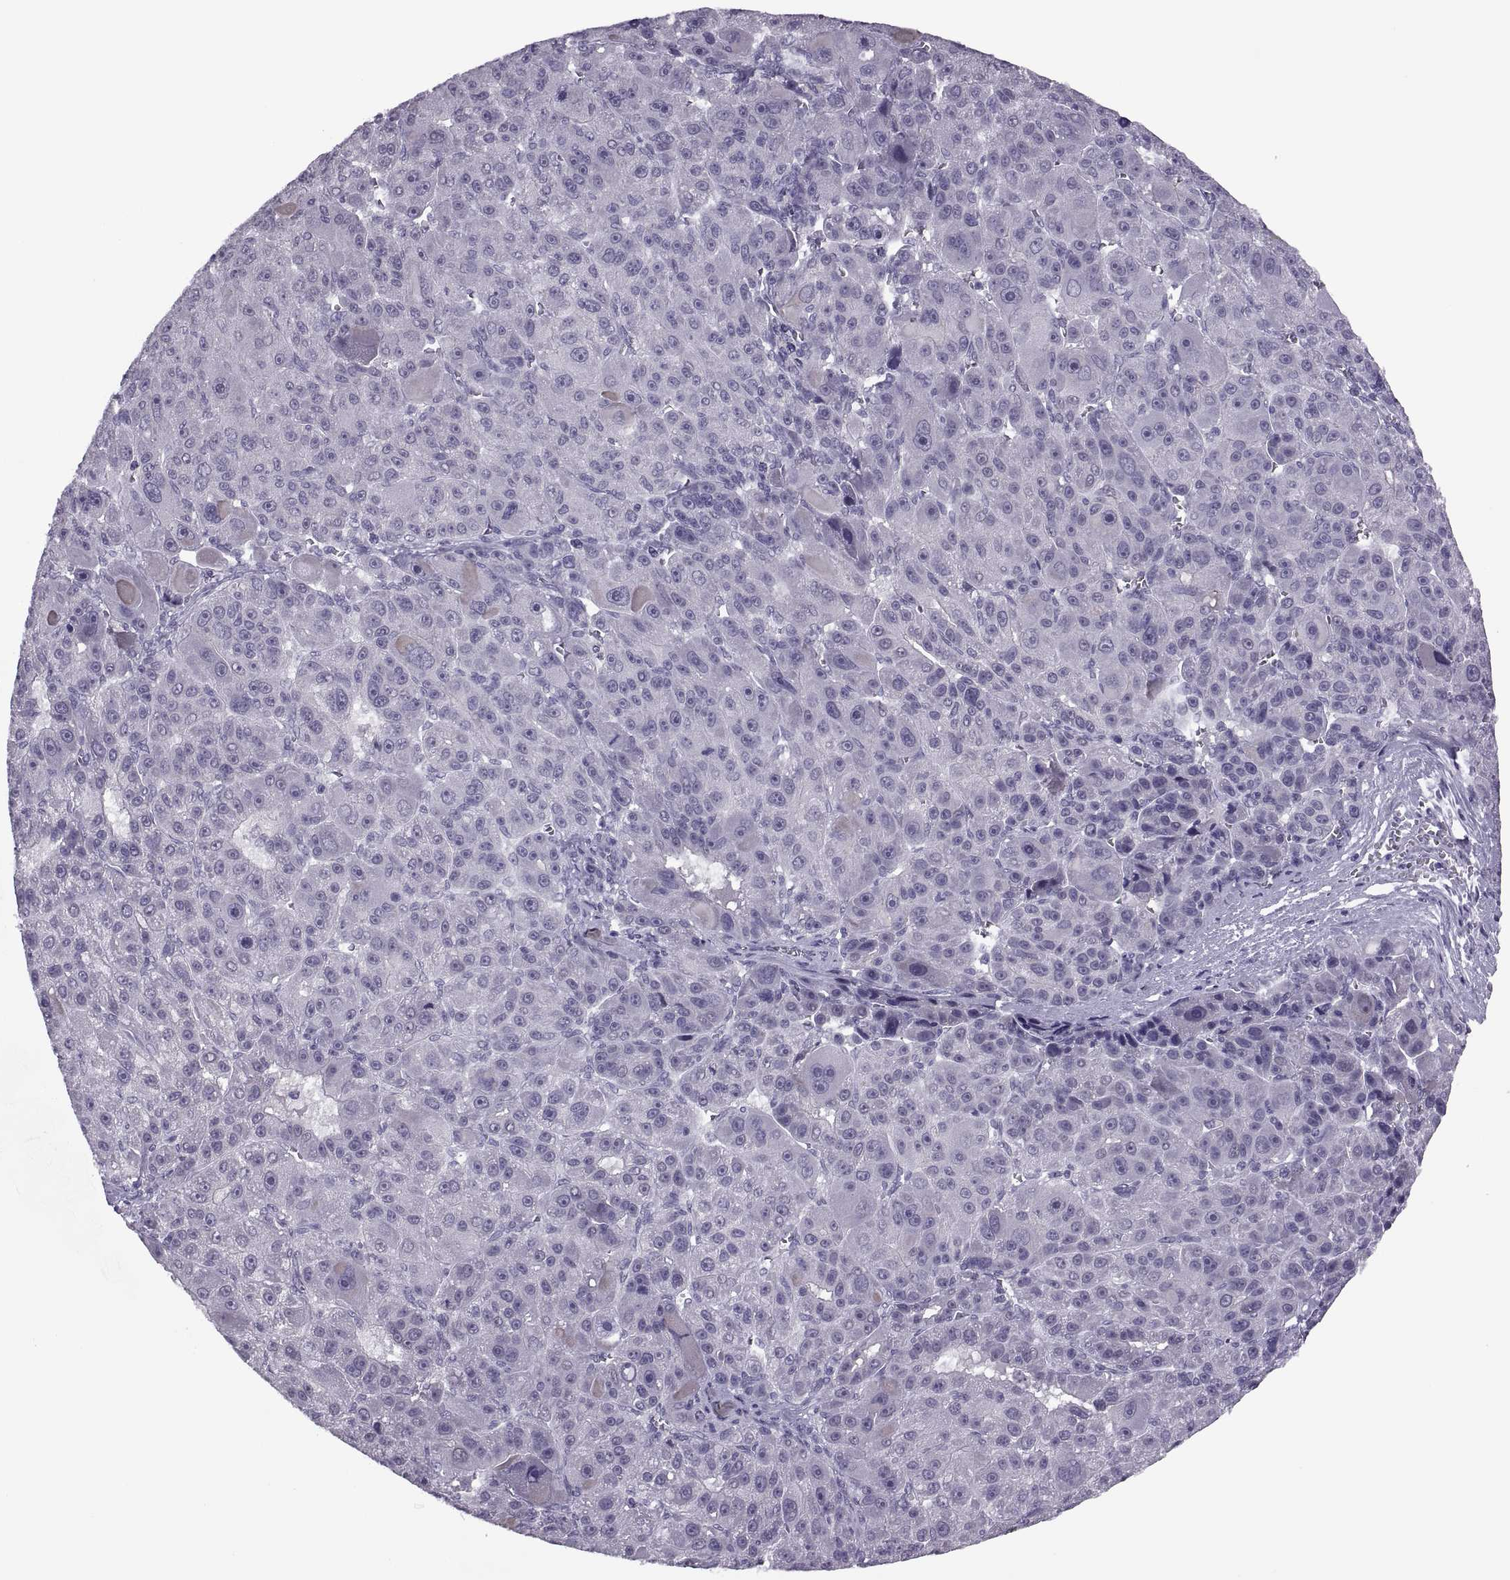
{"staining": {"intensity": "negative", "quantity": "none", "location": "none"}, "tissue": "liver cancer", "cell_type": "Tumor cells", "image_type": "cancer", "snomed": [{"axis": "morphology", "description": "Carcinoma, Hepatocellular, NOS"}, {"axis": "topography", "description": "Liver"}], "caption": "High power microscopy photomicrograph of an immunohistochemistry (IHC) histopathology image of liver hepatocellular carcinoma, revealing no significant staining in tumor cells.", "gene": "SYNGR4", "patient": {"sex": "male", "age": 76}}